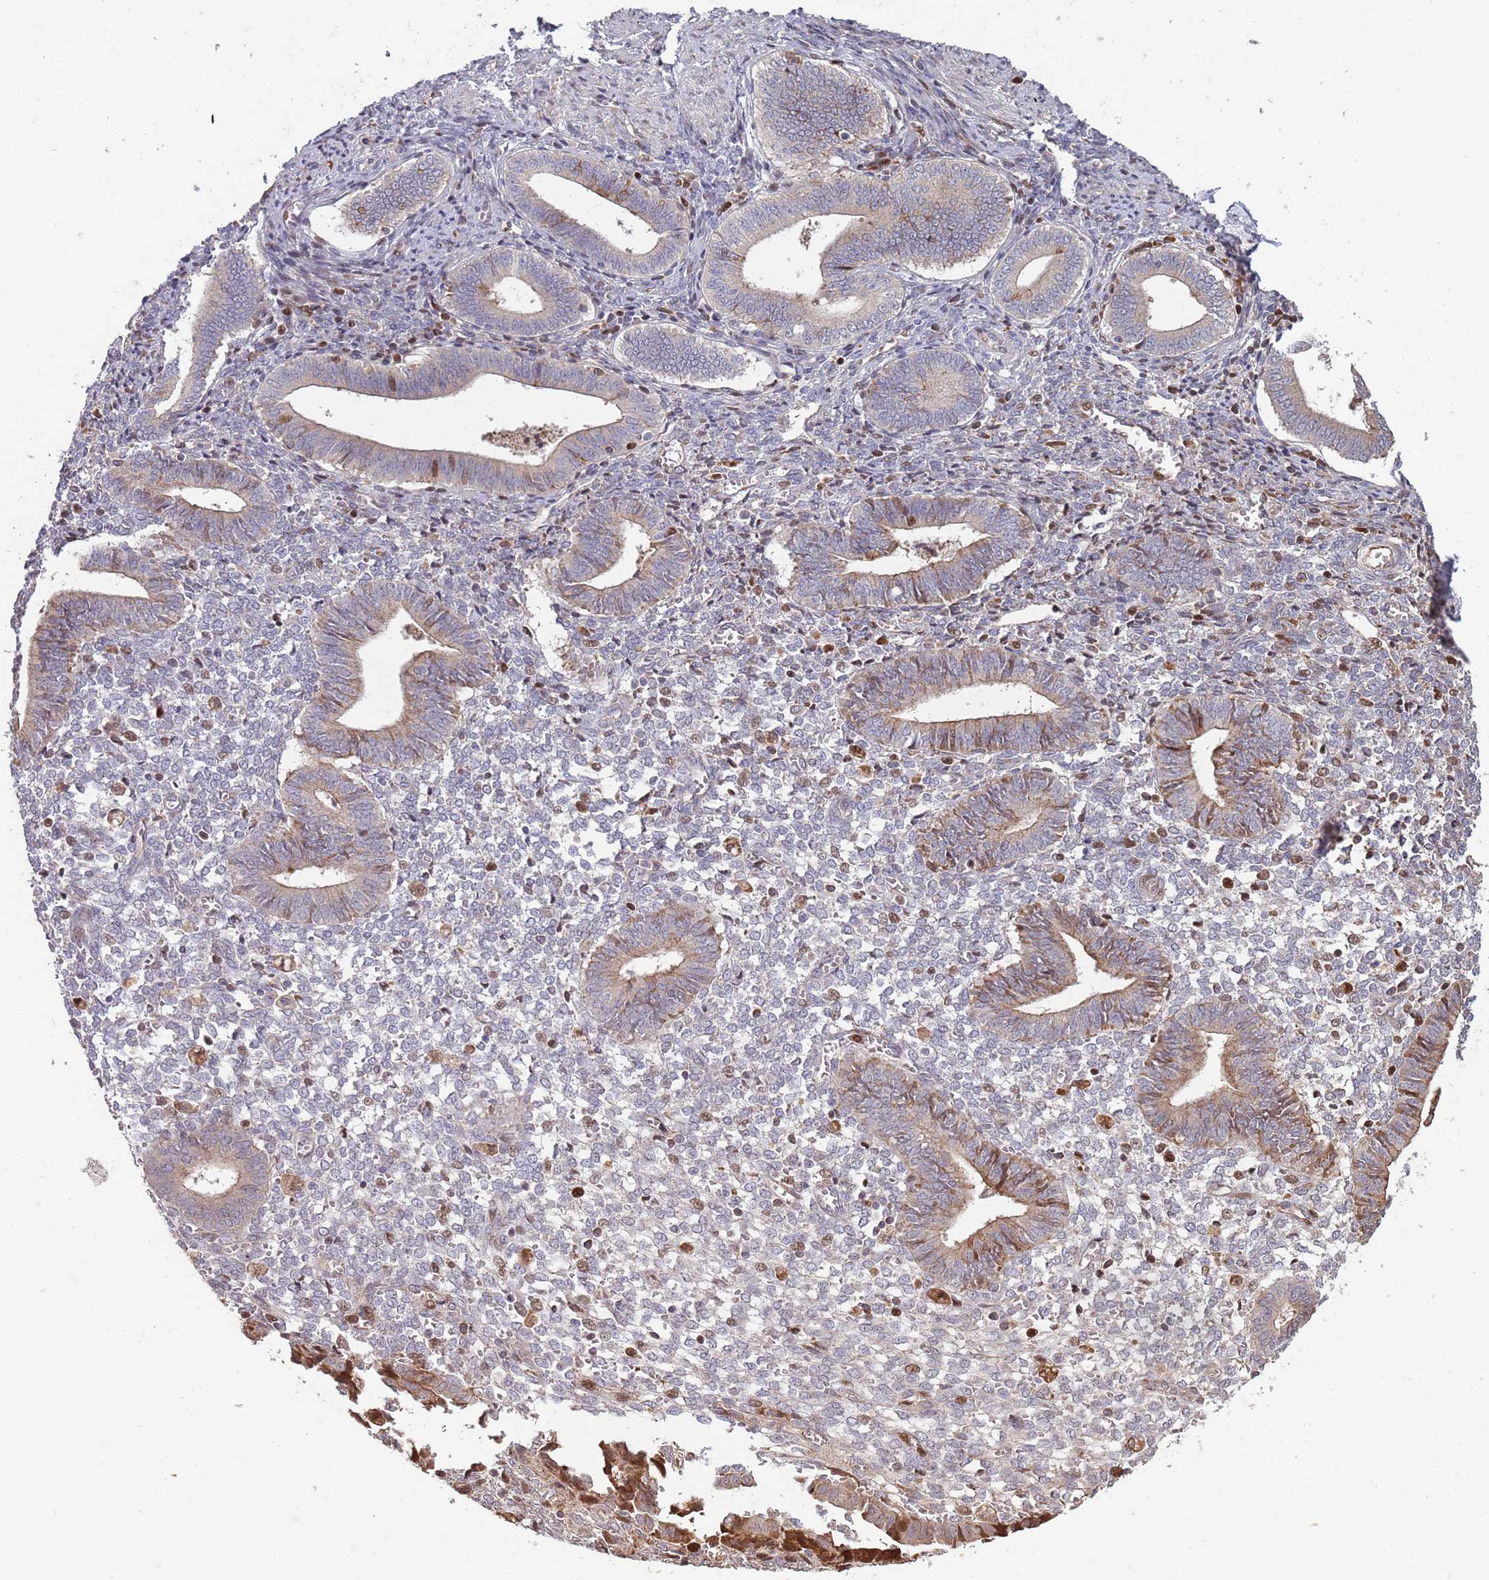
{"staining": {"intensity": "moderate", "quantity": "<25%", "location": "cytoplasmic/membranous"}, "tissue": "endometrium", "cell_type": "Cells in endometrial stroma", "image_type": "normal", "snomed": [{"axis": "morphology", "description": "Normal tissue, NOS"}, {"axis": "topography", "description": "Other"}, {"axis": "topography", "description": "Endometrium"}], "caption": "Moderate cytoplasmic/membranous positivity for a protein is present in about <25% of cells in endometrial stroma of normal endometrium using immunohistochemistry.", "gene": "SYNDIG1L", "patient": {"sex": "female", "age": 44}}